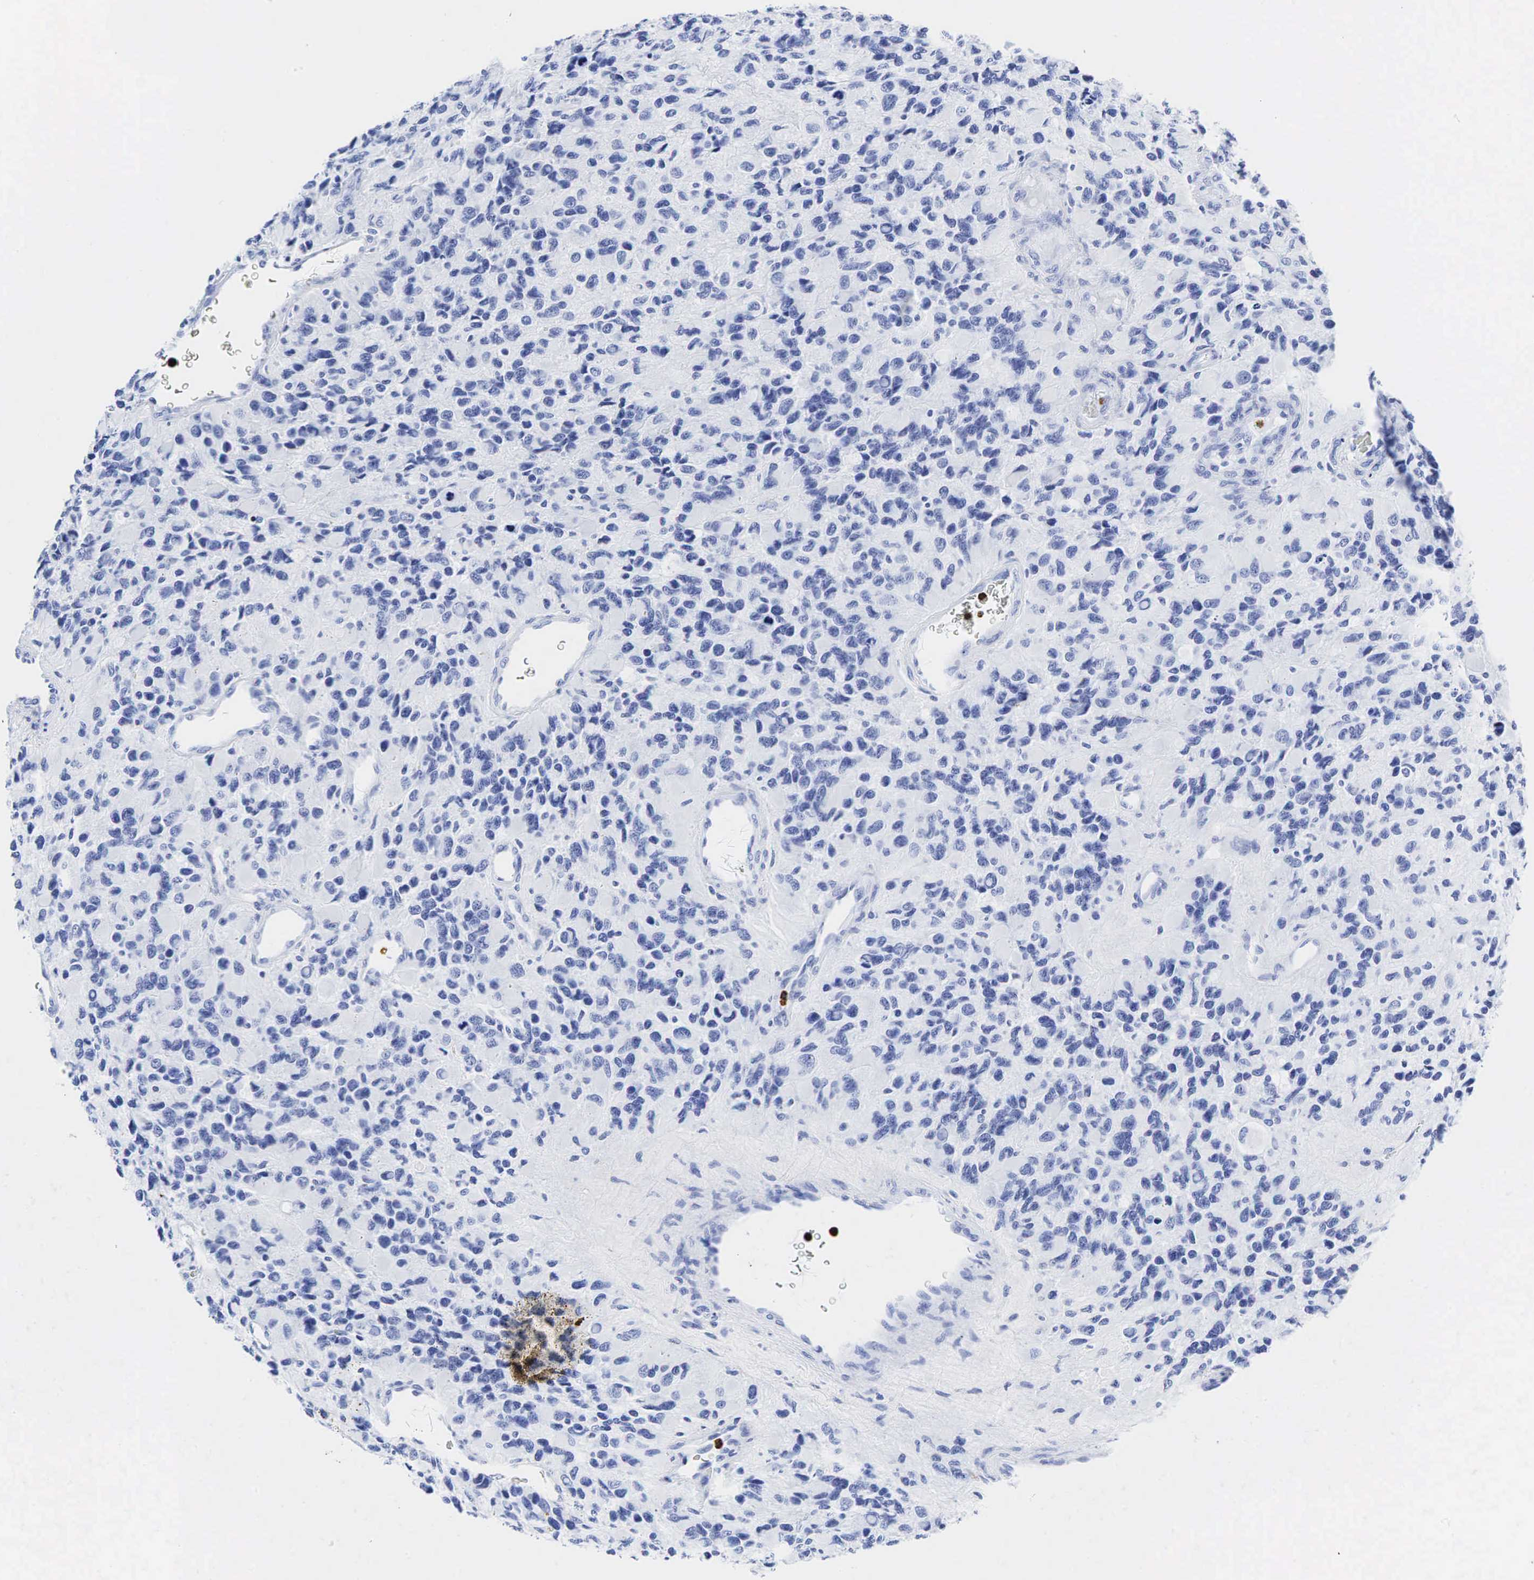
{"staining": {"intensity": "negative", "quantity": "none", "location": "none"}, "tissue": "glioma", "cell_type": "Tumor cells", "image_type": "cancer", "snomed": [{"axis": "morphology", "description": "Glioma, malignant, High grade"}, {"axis": "topography", "description": "Brain"}], "caption": "An IHC image of high-grade glioma (malignant) is shown. There is no staining in tumor cells of high-grade glioma (malignant). Brightfield microscopy of IHC stained with DAB (brown) and hematoxylin (blue), captured at high magnification.", "gene": "LYZ", "patient": {"sex": "male", "age": 77}}